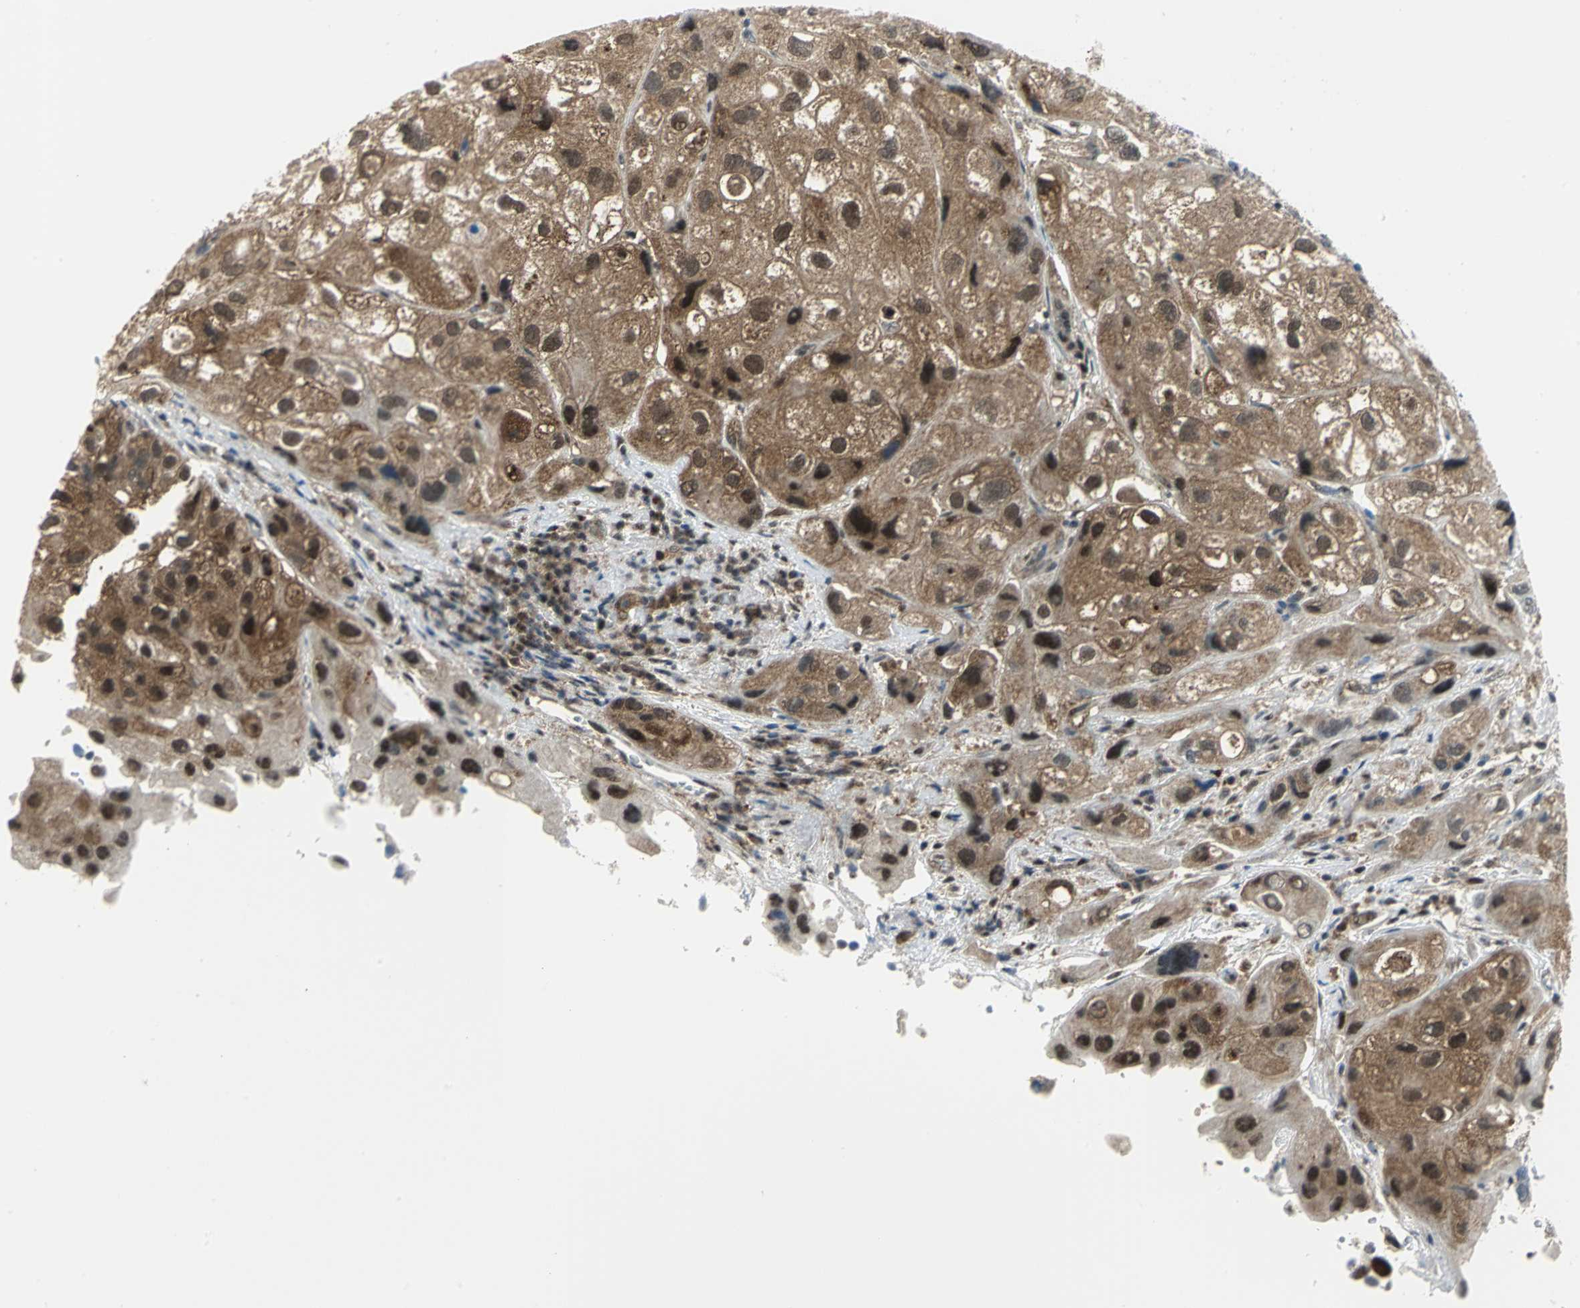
{"staining": {"intensity": "moderate", "quantity": ">75%", "location": "cytoplasmic/membranous,nuclear"}, "tissue": "urothelial cancer", "cell_type": "Tumor cells", "image_type": "cancer", "snomed": [{"axis": "morphology", "description": "Urothelial carcinoma, High grade"}, {"axis": "topography", "description": "Urinary bladder"}], "caption": "Protein staining of urothelial cancer tissue demonstrates moderate cytoplasmic/membranous and nuclear staining in approximately >75% of tumor cells.", "gene": "PSMA4", "patient": {"sex": "female", "age": 64}}